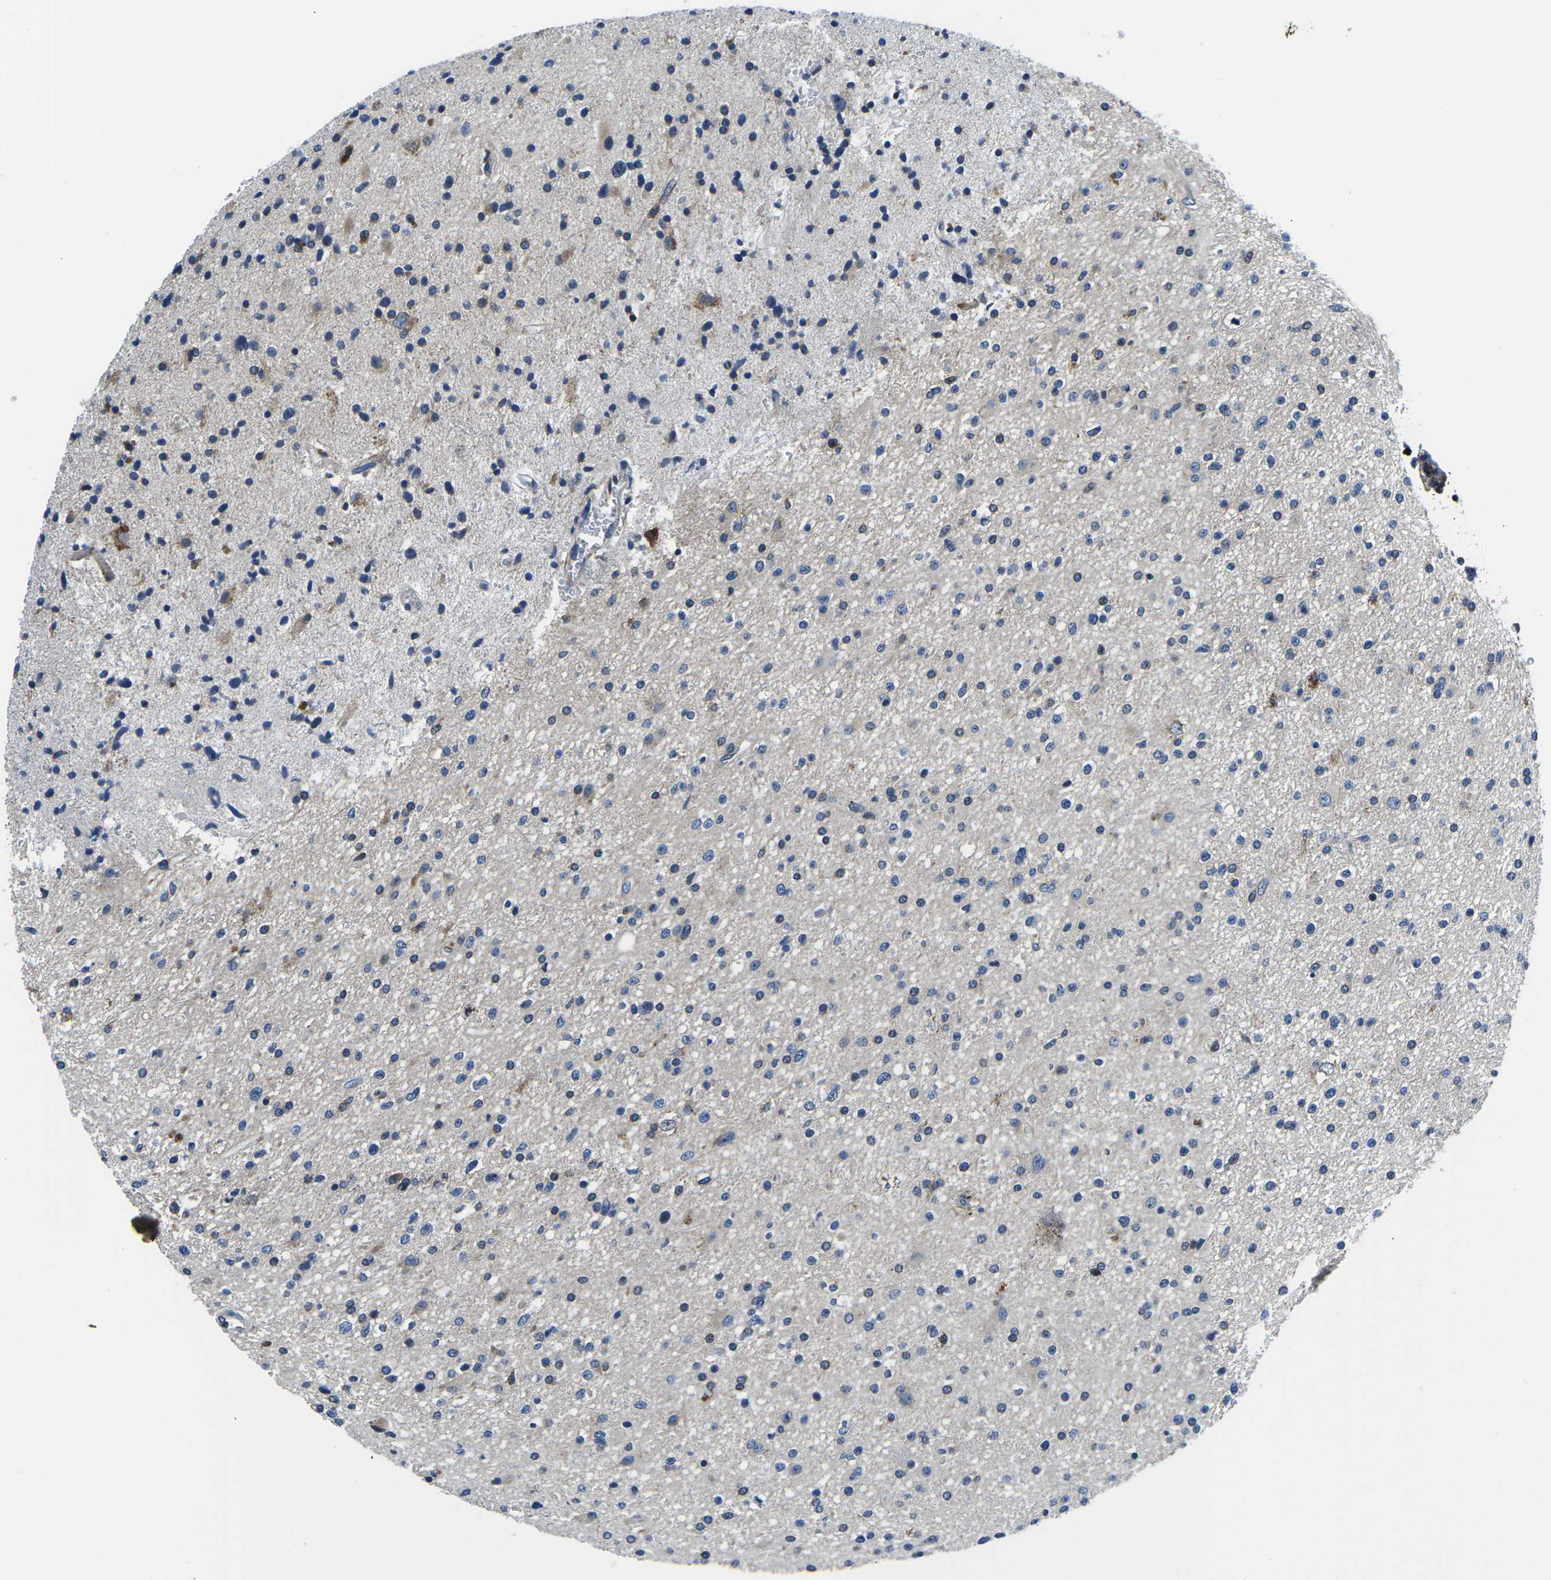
{"staining": {"intensity": "weak", "quantity": "<25%", "location": "cytoplasmic/membranous"}, "tissue": "glioma", "cell_type": "Tumor cells", "image_type": "cancer", "snomed": [{"axis": "morphology", "description": "Glioma, malignant, High grade"}, {"axis": "topography", "description": "Brain"}], "caption": "Tumor cells are negative for protein expression in human high-grade glioma (malignant).", "gene": "EIF4E", "patient": {"sex": "male", "age": 33}}